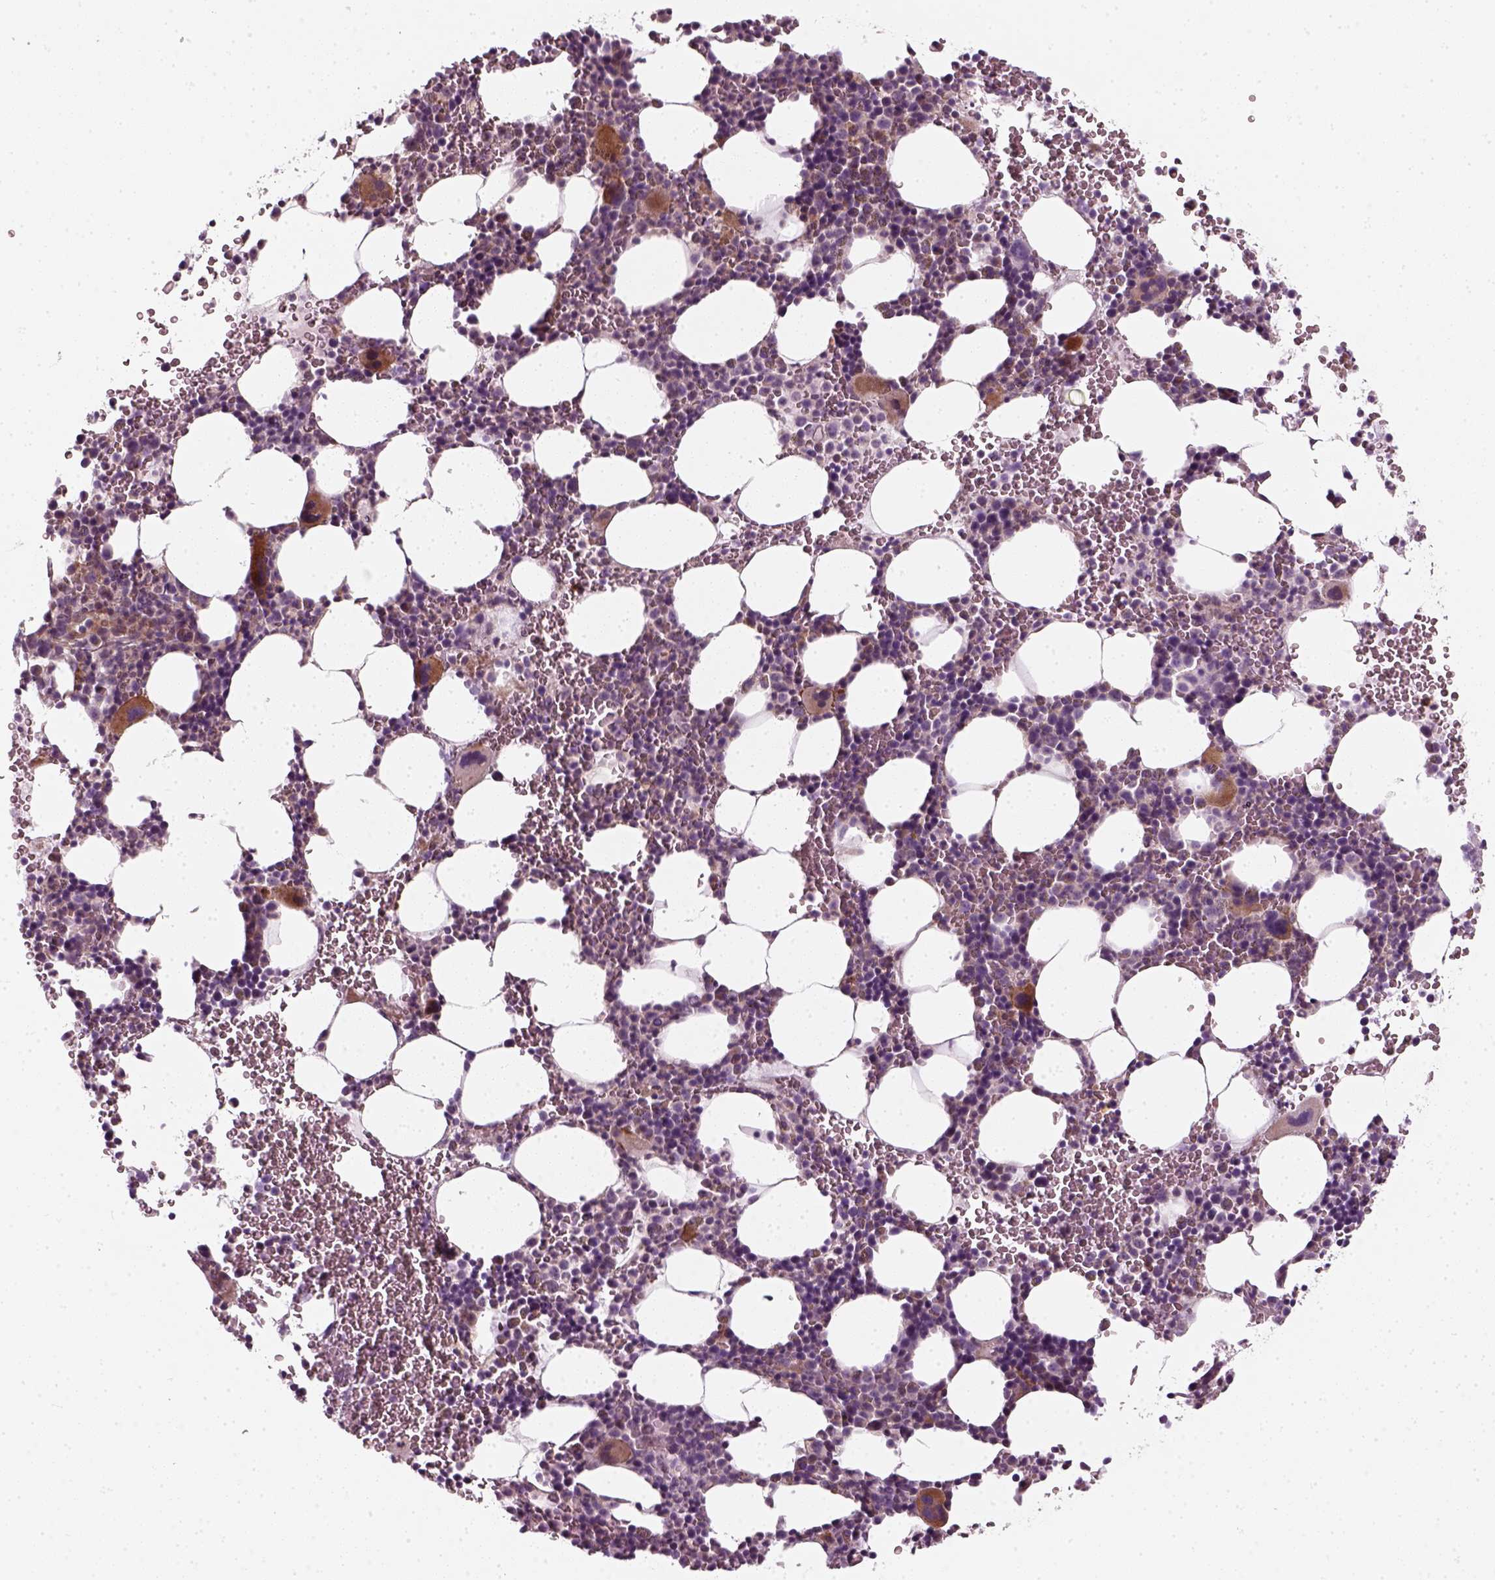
{"staining": {"intensity": "moderate", "quantity": "<25%", "location": "cytoplasmic/membranous"}, "tissue": "bone marrow", "cell_type": "Hematopoietic cells", "image_type": "normal", "snomed": [{"axis": "morphology", "description": "Normal tissue, NOS"}, {"axis": "topography", "description": "Bone marrow"}], "caption": "Moderate cytoplasmic/membranous staining for a protein is present in about <25% of hematopoietic cells of normal bone marrow using immunohistochemistry.", "gene": "DNASE1L1", "patient": {"sex": "male", "age": 82}}